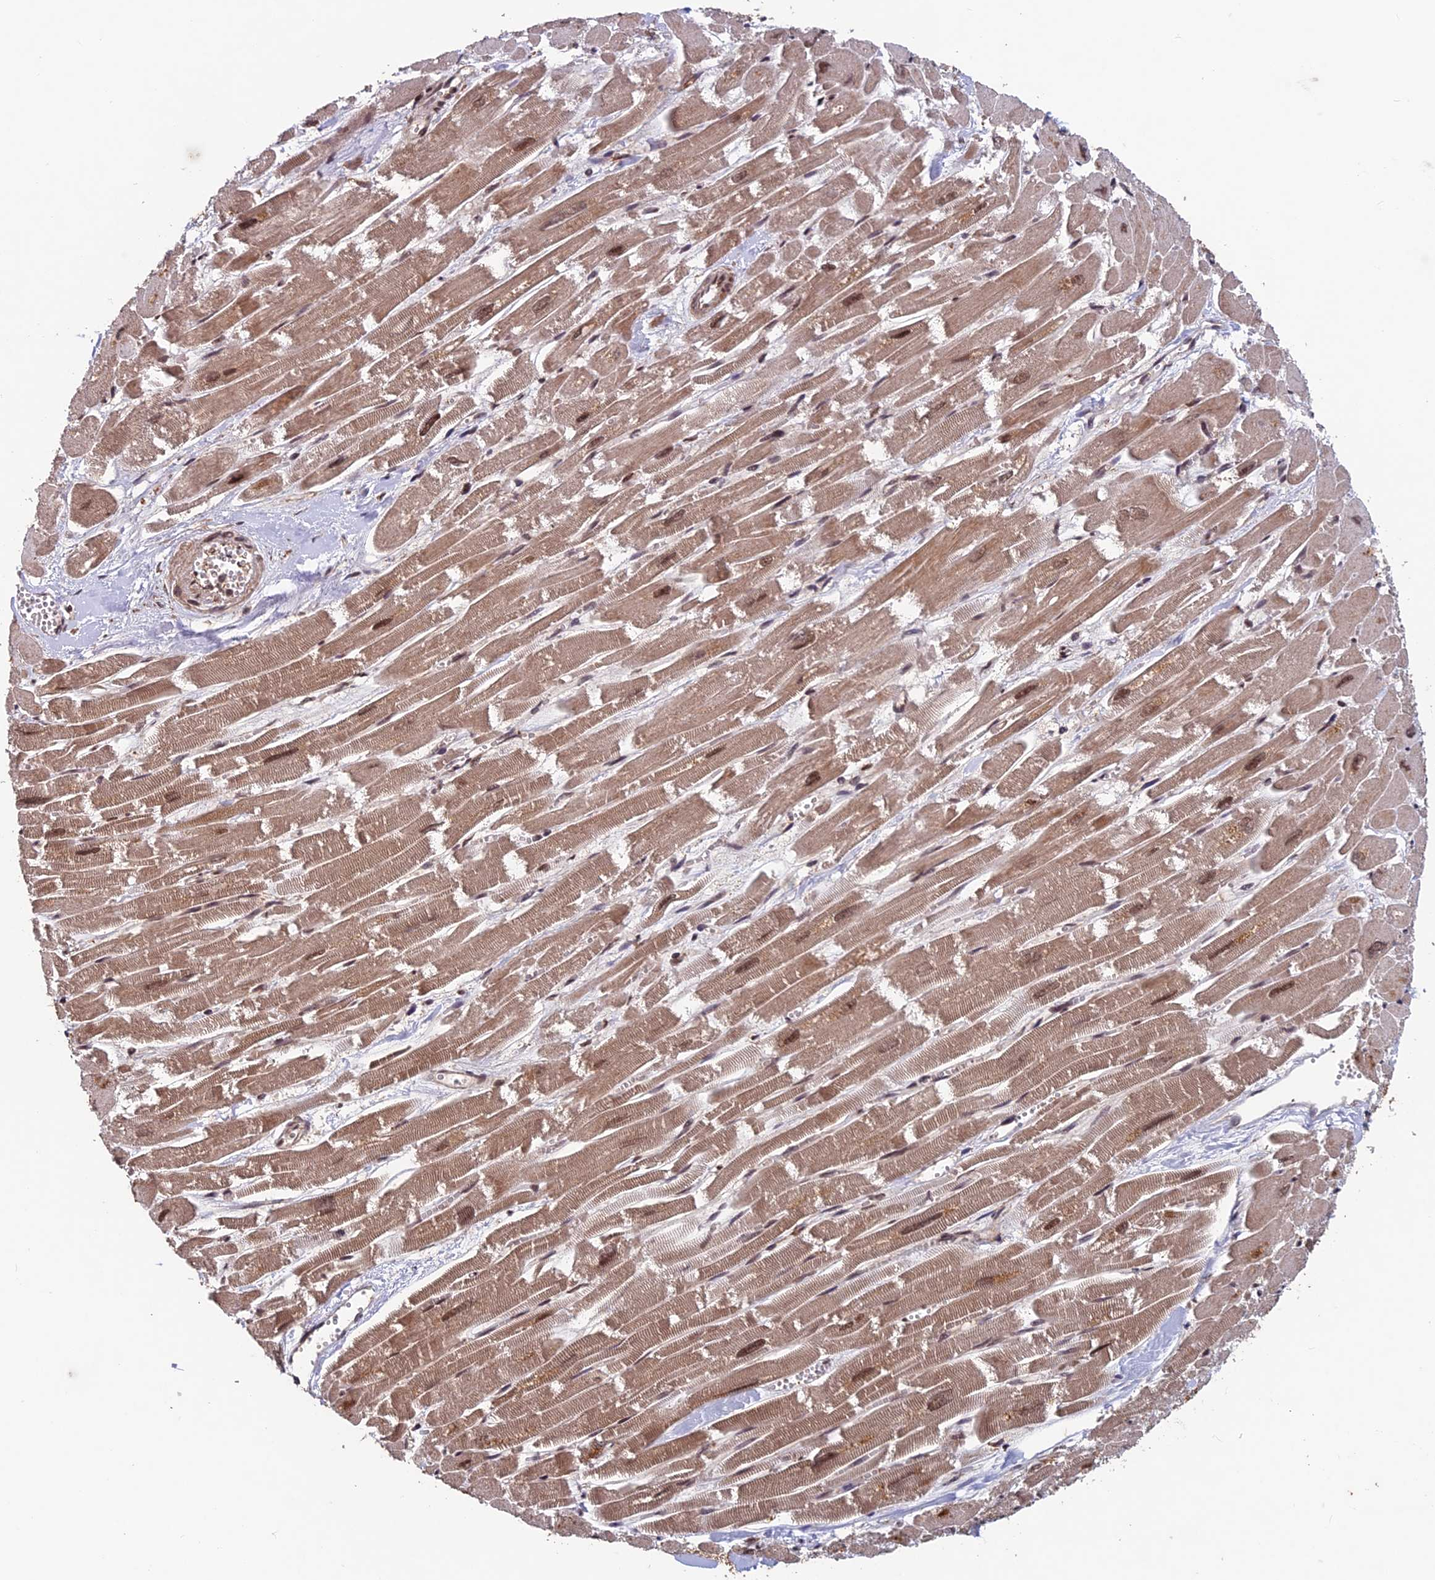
{"staining": {"intensity": "moderate", "quantity": ">75%", "location": "cytoplasmic/membranous,nuclear"}, "tissue": "heart muscle", "cell_type": "Cardiomyocytes", "image_type": "normal", "snomed": [{"axis": "morphology", "description": "Normal tissue, NOS"}, {"axis": "topography", "description": "Heart"}], "caption": "IHC micrograph of benign heart muscle: human heart muscle stained using immunohistochemistry demonstrates medium levels of moderate protein expression localized specifically in the cytoplasmic/membranous,nuclear of cardiomyocytes, appearing as a cytoplasmic/membranous,nuclear brown color.", "gene": "FAM53C", "patient": {"sex": "male", "age": 54}}